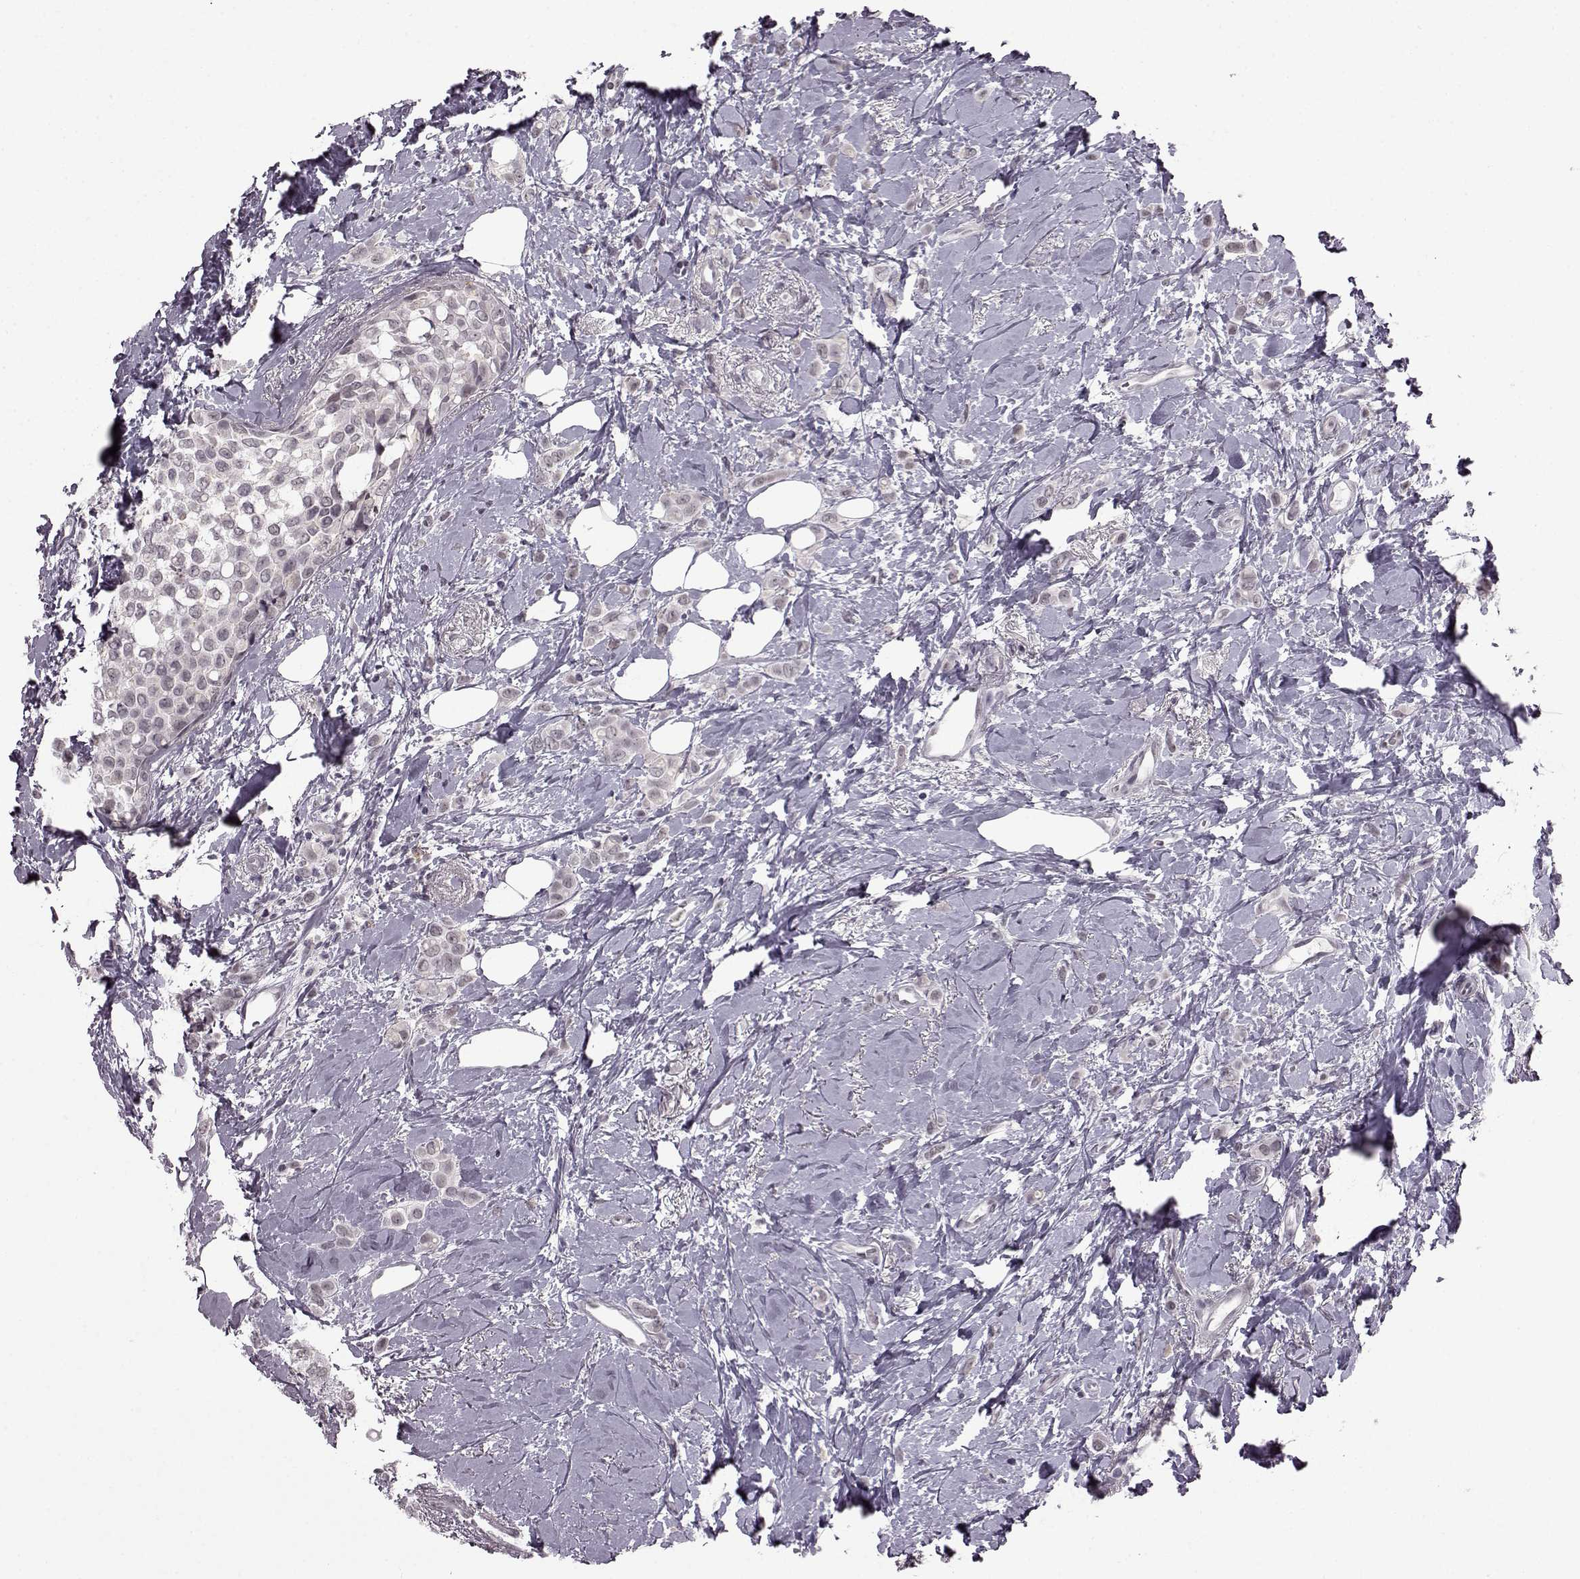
{"staining": {"intensity": "negative", "quantity": "none", "location": "none"}, "tissue": "breast cancer", "cell_type": "Tumor cells", "image_type": "cancer", "snomed": [{"axis": "morphology", "description": "Lobular carcinoma"}, {"axis": "topography", "description": "Breast"}], "caption": "DAB immunohistochemical staining of human breast cancer (lobular carcinoma) demonstrates no significant expression in tumor cells. (DAB (3,3'-diaminobenzidine) immunohistochemistry (IHC) with hematoxylin counter stain).", "gene": "SLC28A2", "patient": {"sex": "female", "age": 66}}